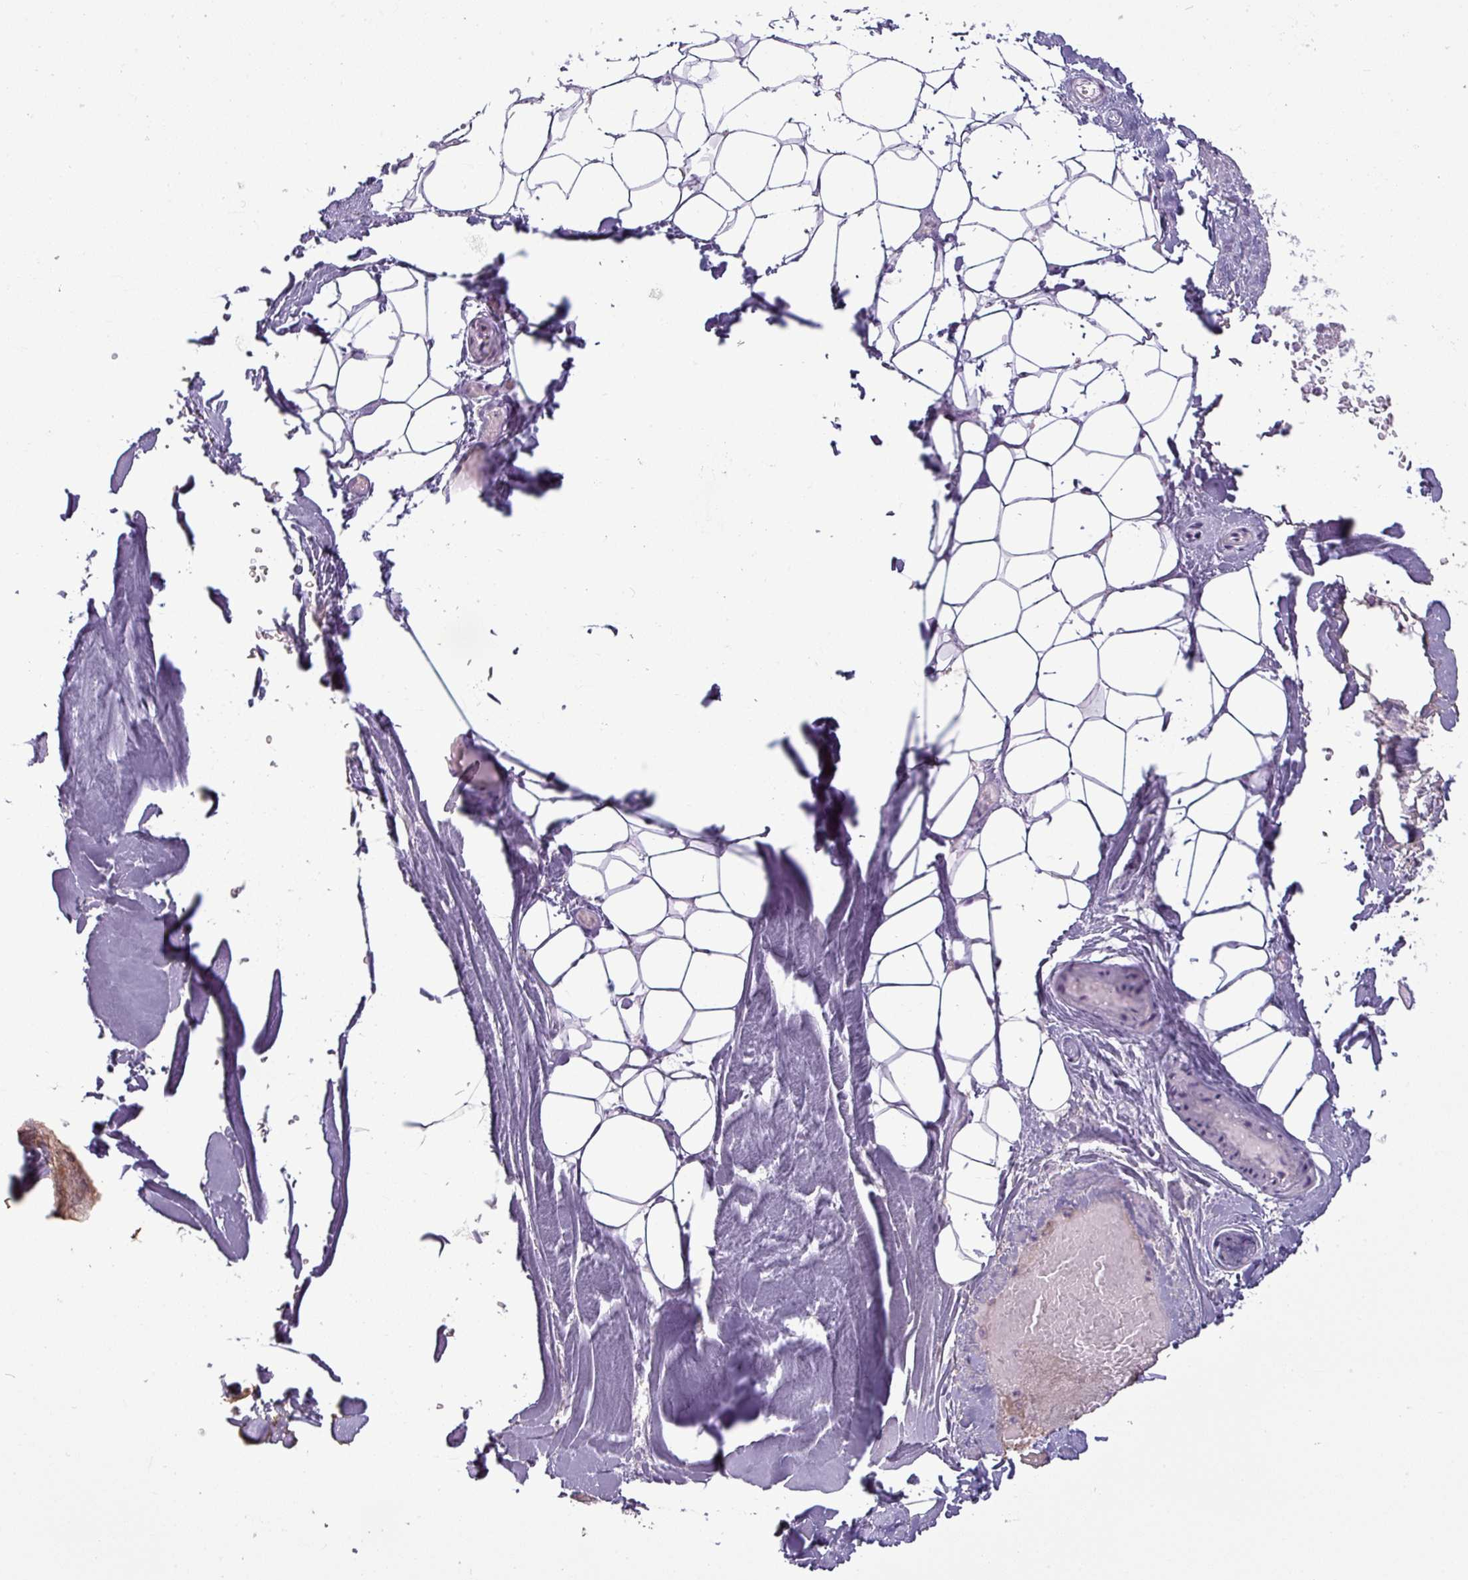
{"staining": {"intensity": "negative", "quantity": "none", "location": "none"}, "tissue": "adipose tissue", "cell_type": "Adipocytes", "image_type": "normal", "snomed": [{"axis": "morphology", "description": "Normal tissue, NOS"}, {"axis": "topography", "description": "Peripheral nerve tissue"}], "caption": "Immunohistochemistry photomicrograph of unremarkable adipose tissue stained for a protein (brown), which reveals no positivity in adipocytes. The staining is performed using DAB brown chromogen with nuclei counter-stained in using hematoxylin.", "gene": "CDH16", "patient": {"sex": "male", "age": 74}}